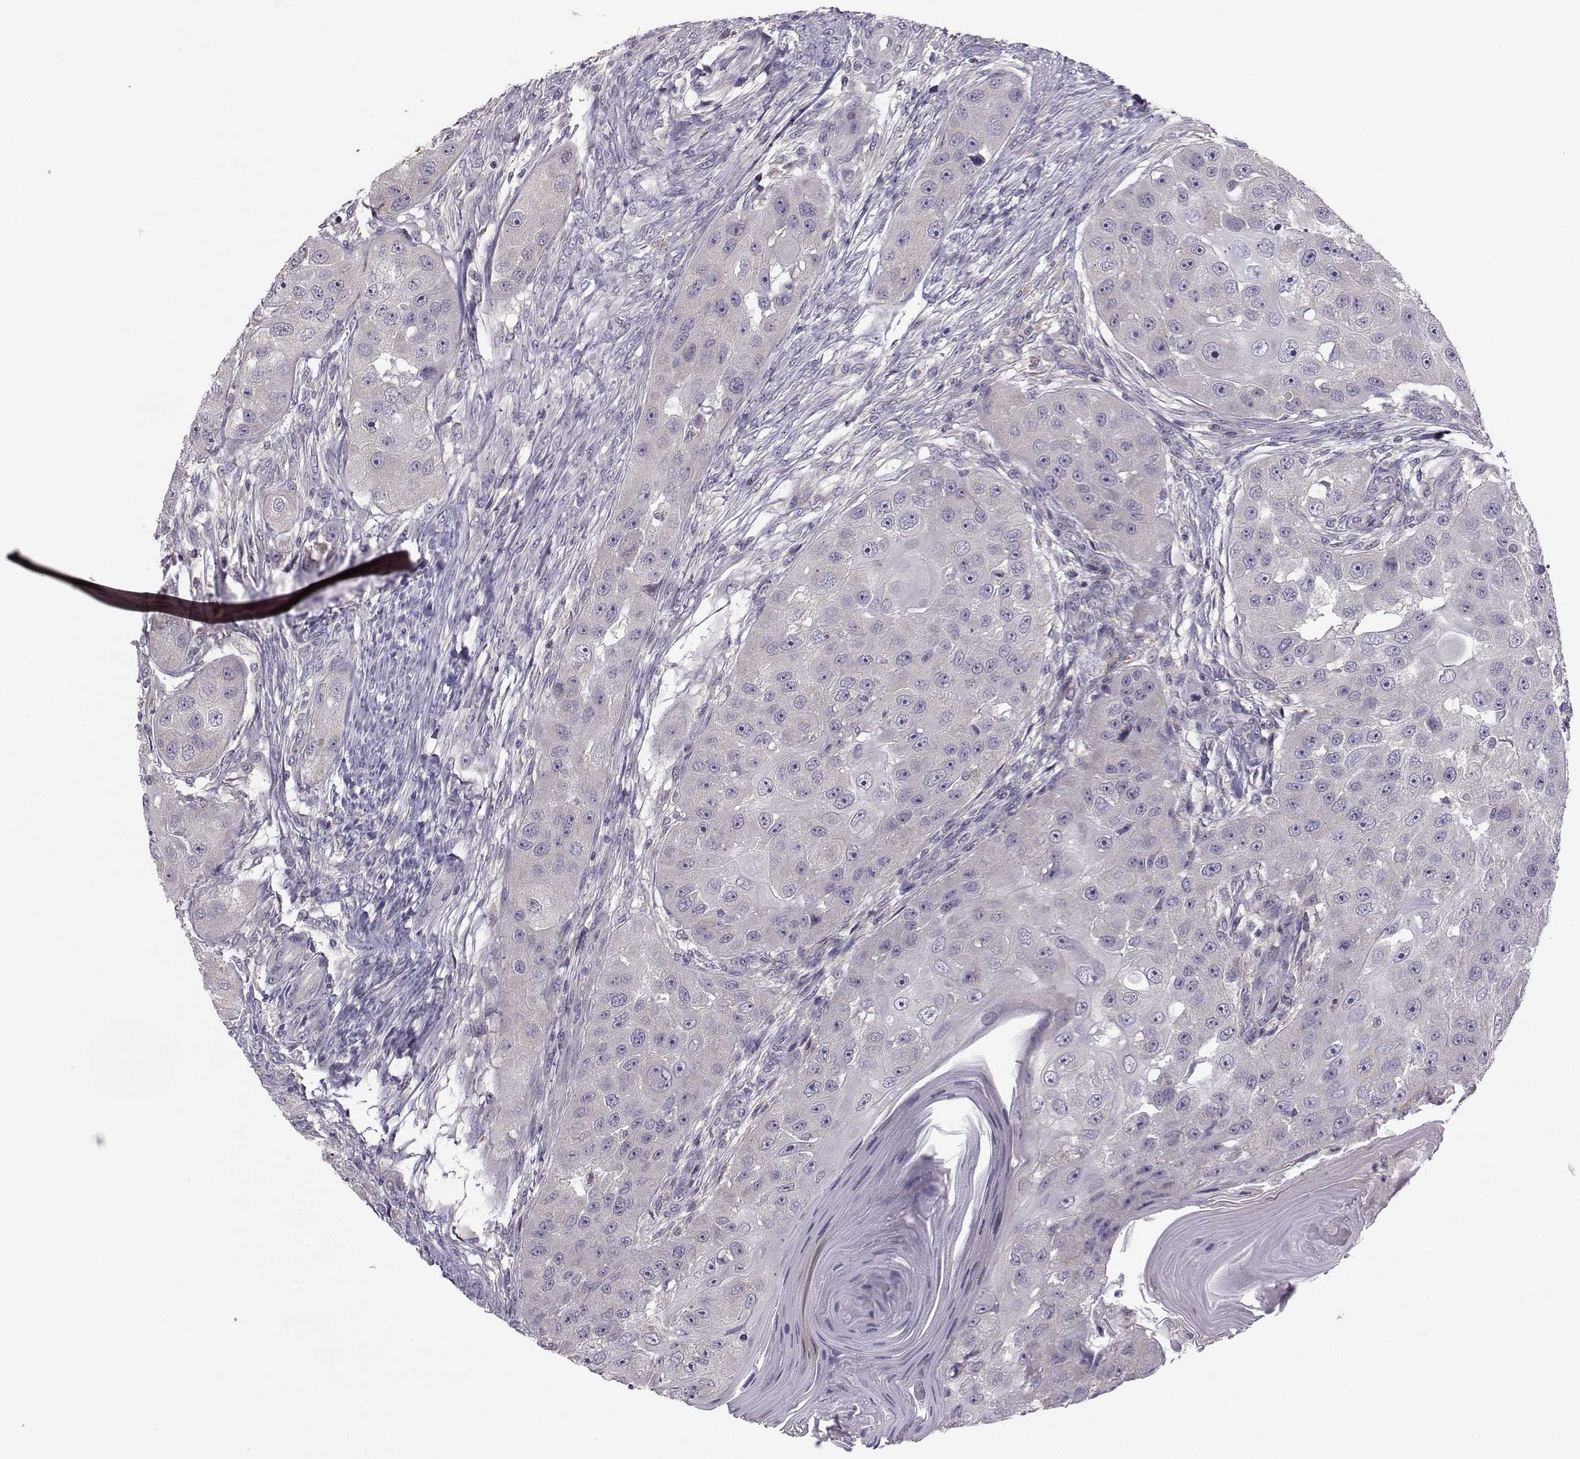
{"staining": {"intensity": "negative", "quantity": "none", "location": "none"}, "tissue": "head and neck cancer", "cell_type": "Tumor cells", "image_type": "cancer", "snomed": [{"axis": "morphology", "description": "Squamous cell carcinoma, NOS"}, {"axis": "topography", "description": "Head-Neck"}], "caption": "Micrograph shows no significant protein positivity in tumor cells of squamous cell carcinoma (head and neck).", "gene": "FCAMR", "patient": {"sex": "male", "age": 51}}